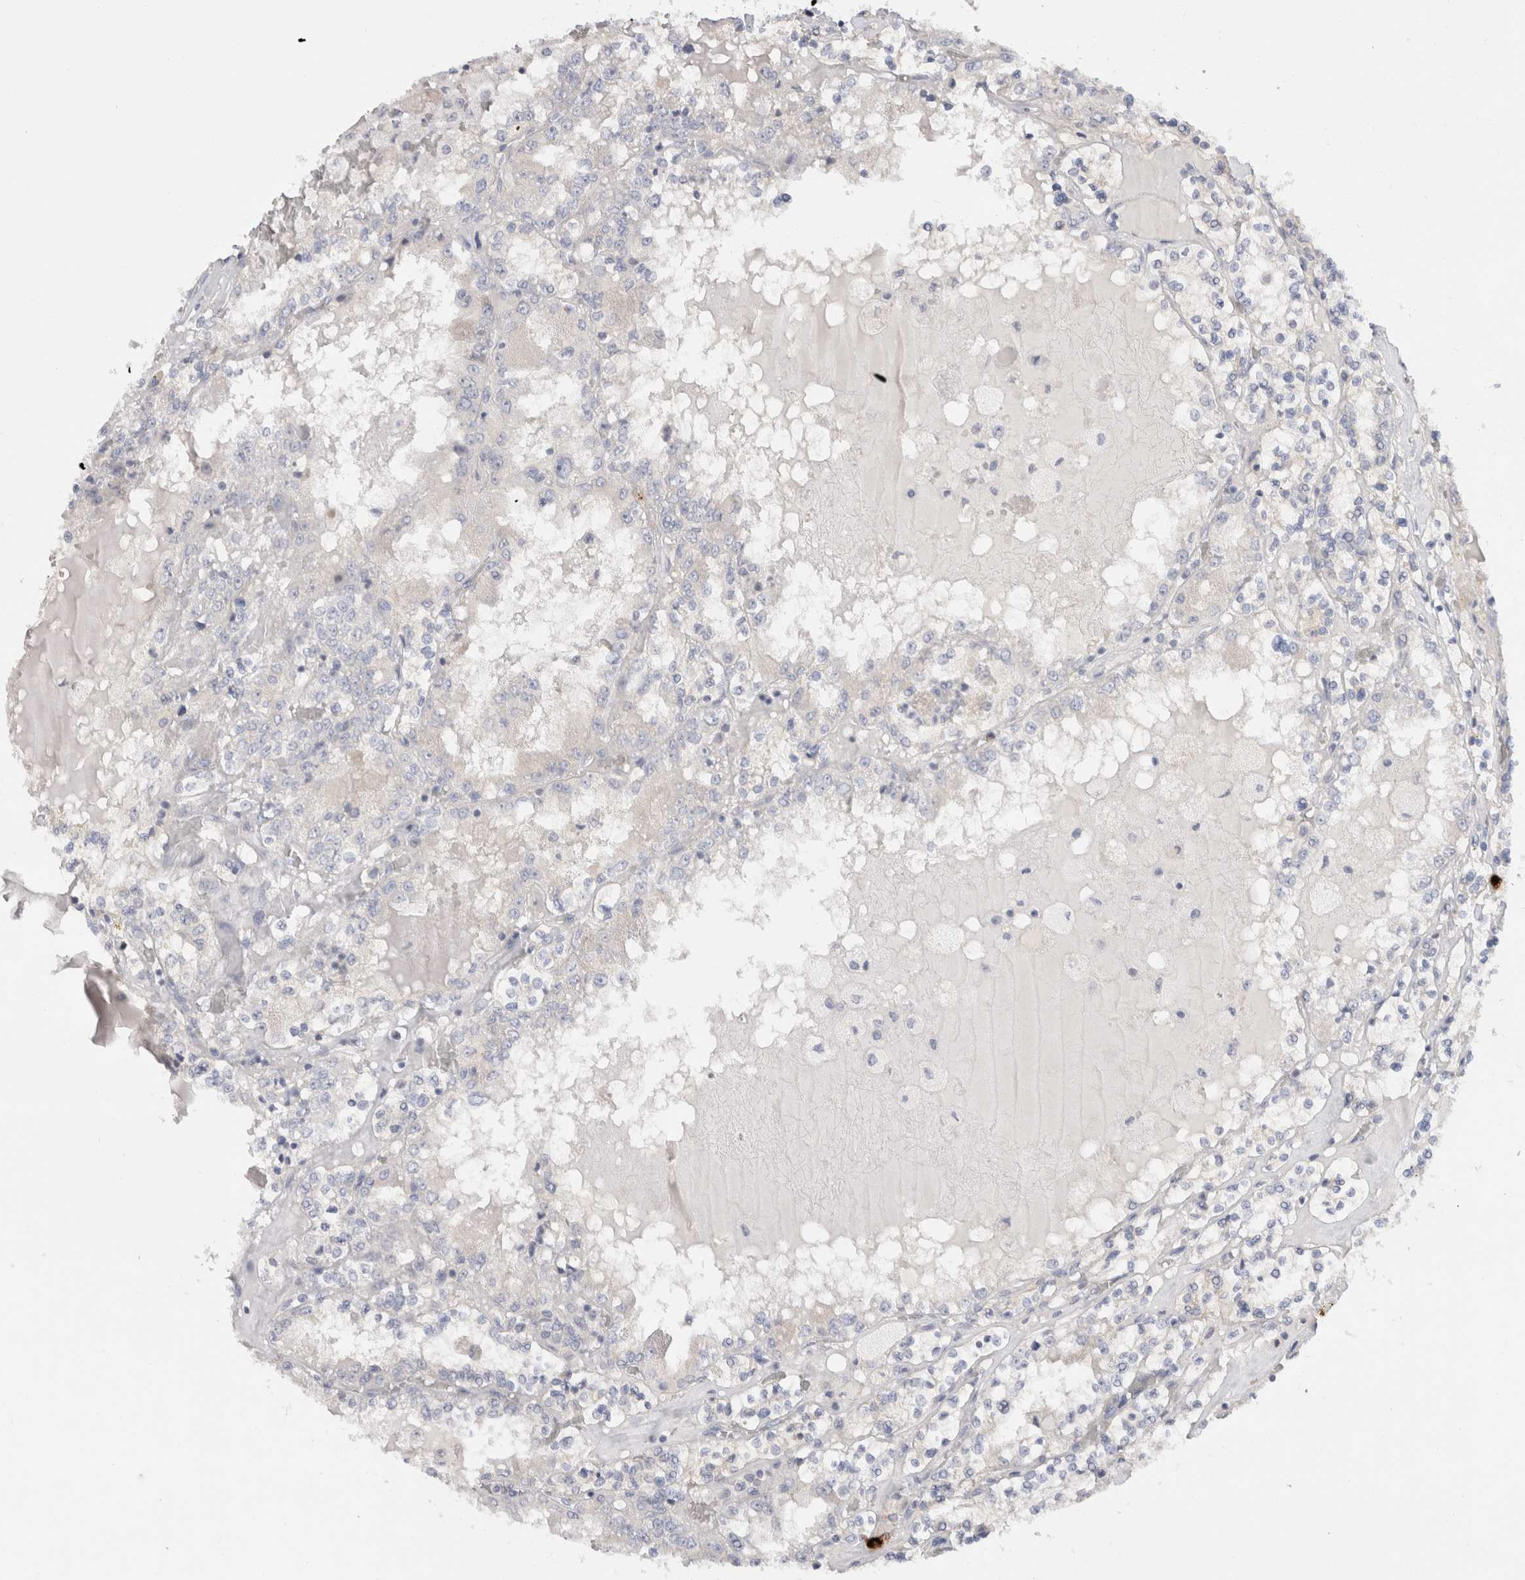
{"staining": {"intensity": "negative", "quantity": "none", "location": "none"}, "tissue": "renal cancer", "cell_type": "Tumor cells", "image_type": "cancer", "snomed": [{"axis": "morphology", "description": "Adenocarcinoma, NOS"}, {"axis": "topography", "description": "Kidney"}], "caption": "Human renal adenocarcinoma stained for a protein using immunohistochemistry reveals no staining in tumor cells.", "gene": "SPINK2", "patient": {"sex": "female", "age": 56}}